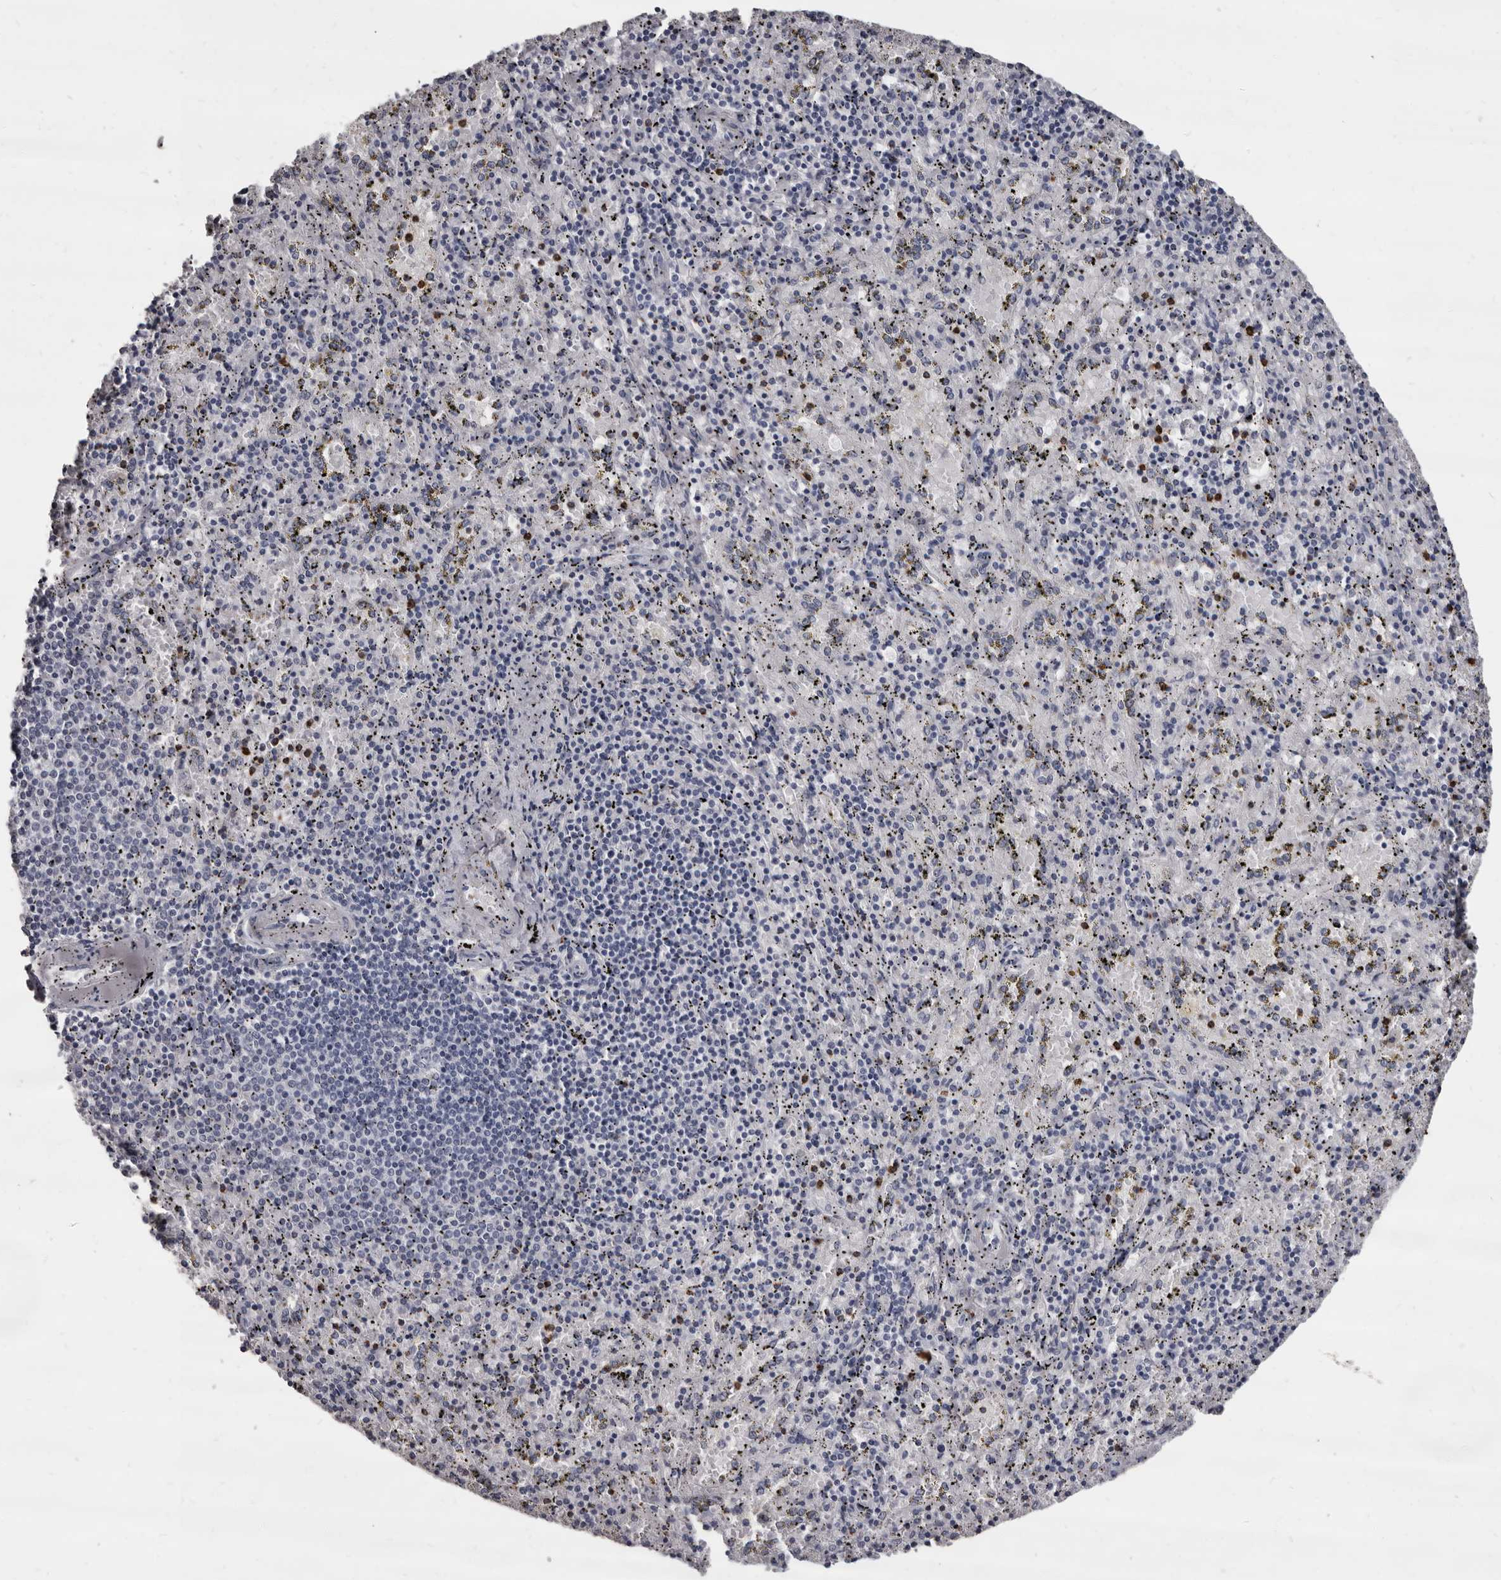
{"staining": {"intensity": "strong", "quantity": "<25%", "location": "cytoplasmic/membranous"}, "tissue": "spleen", "cell_type": "Cells in red pulp", "image_type": "normal", "snomed": [{"axis": "morphology", "description": "Normal tissue, NOS"}, {"axis": "topography", "description": "Spleen"}], "caption": "Benign spleen shows strong cytoplasmic/membranous positivity in approximately <25% of cells in red pulp, visualized by immunohistochemistry. The staining is performed using DAB (3,3'-diaminobenzidine) brown chromogen to label protein expression. The nuclei are counter-stained blue using hematoxylin.", "gene": "GZMH", "patient": {"sex": "male", "age": 11}}